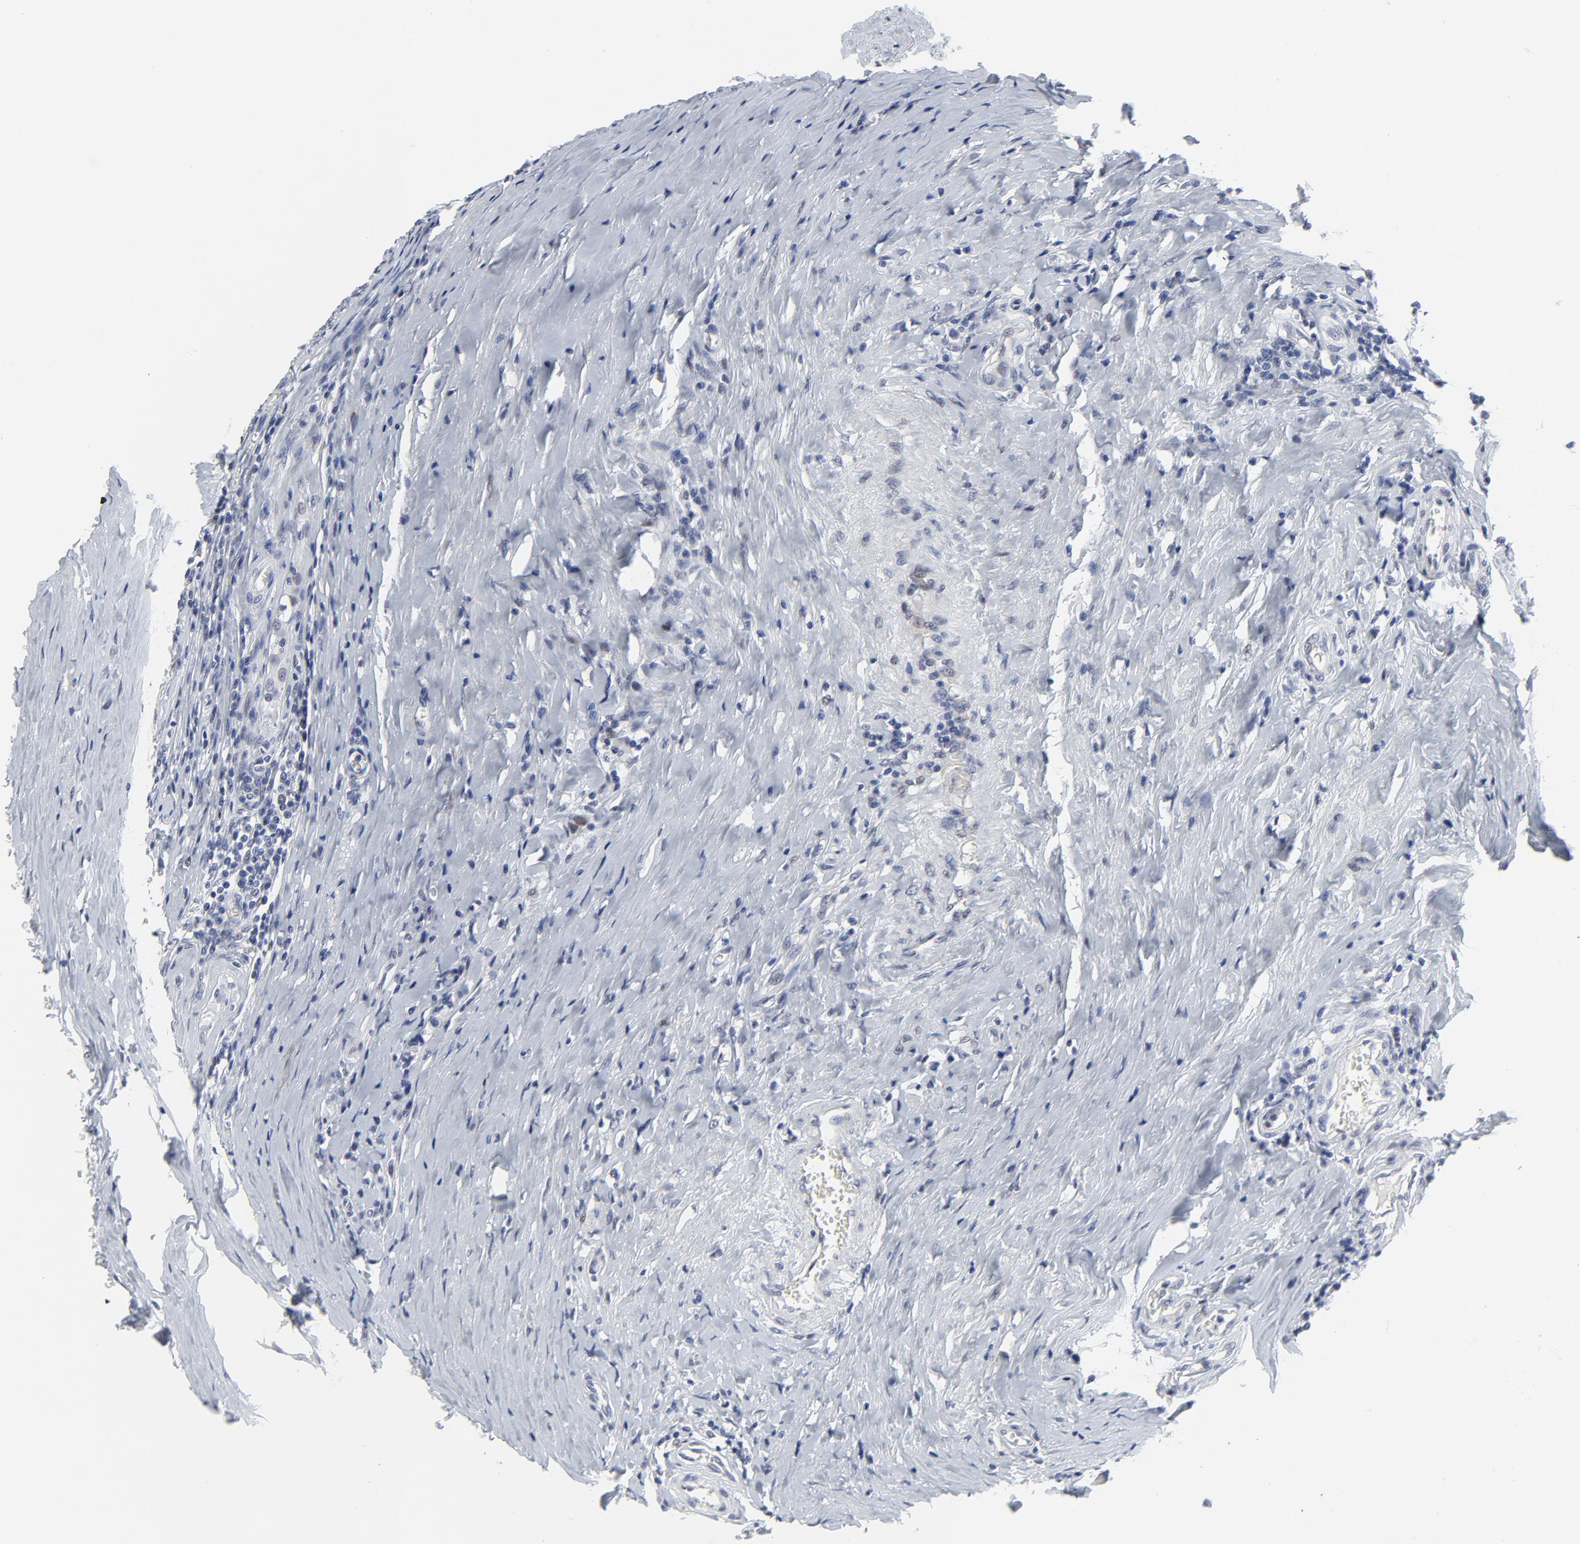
{"staining": {"intensity": "negative", "quantity": "none", "location": "none"}, "tissue": "testis cancer", "cell_type": "Tumor cells", "image_type": "cancer", "snomed": [{"axis": "morphology", "description": "Seminoma, NOS"}, {"axis": "topography", "description": "Testis"}], "caption": "High magnification brightfield microscopy of testis cancer (seminoma) stained with DAB (3,3'-diaminobenzidine) (brown) and counterstained with hematoxylin (blue): tumor cells show no significant expression.", "gene": "ZNF589", "patient": {"sex": "male", "age": 24}}